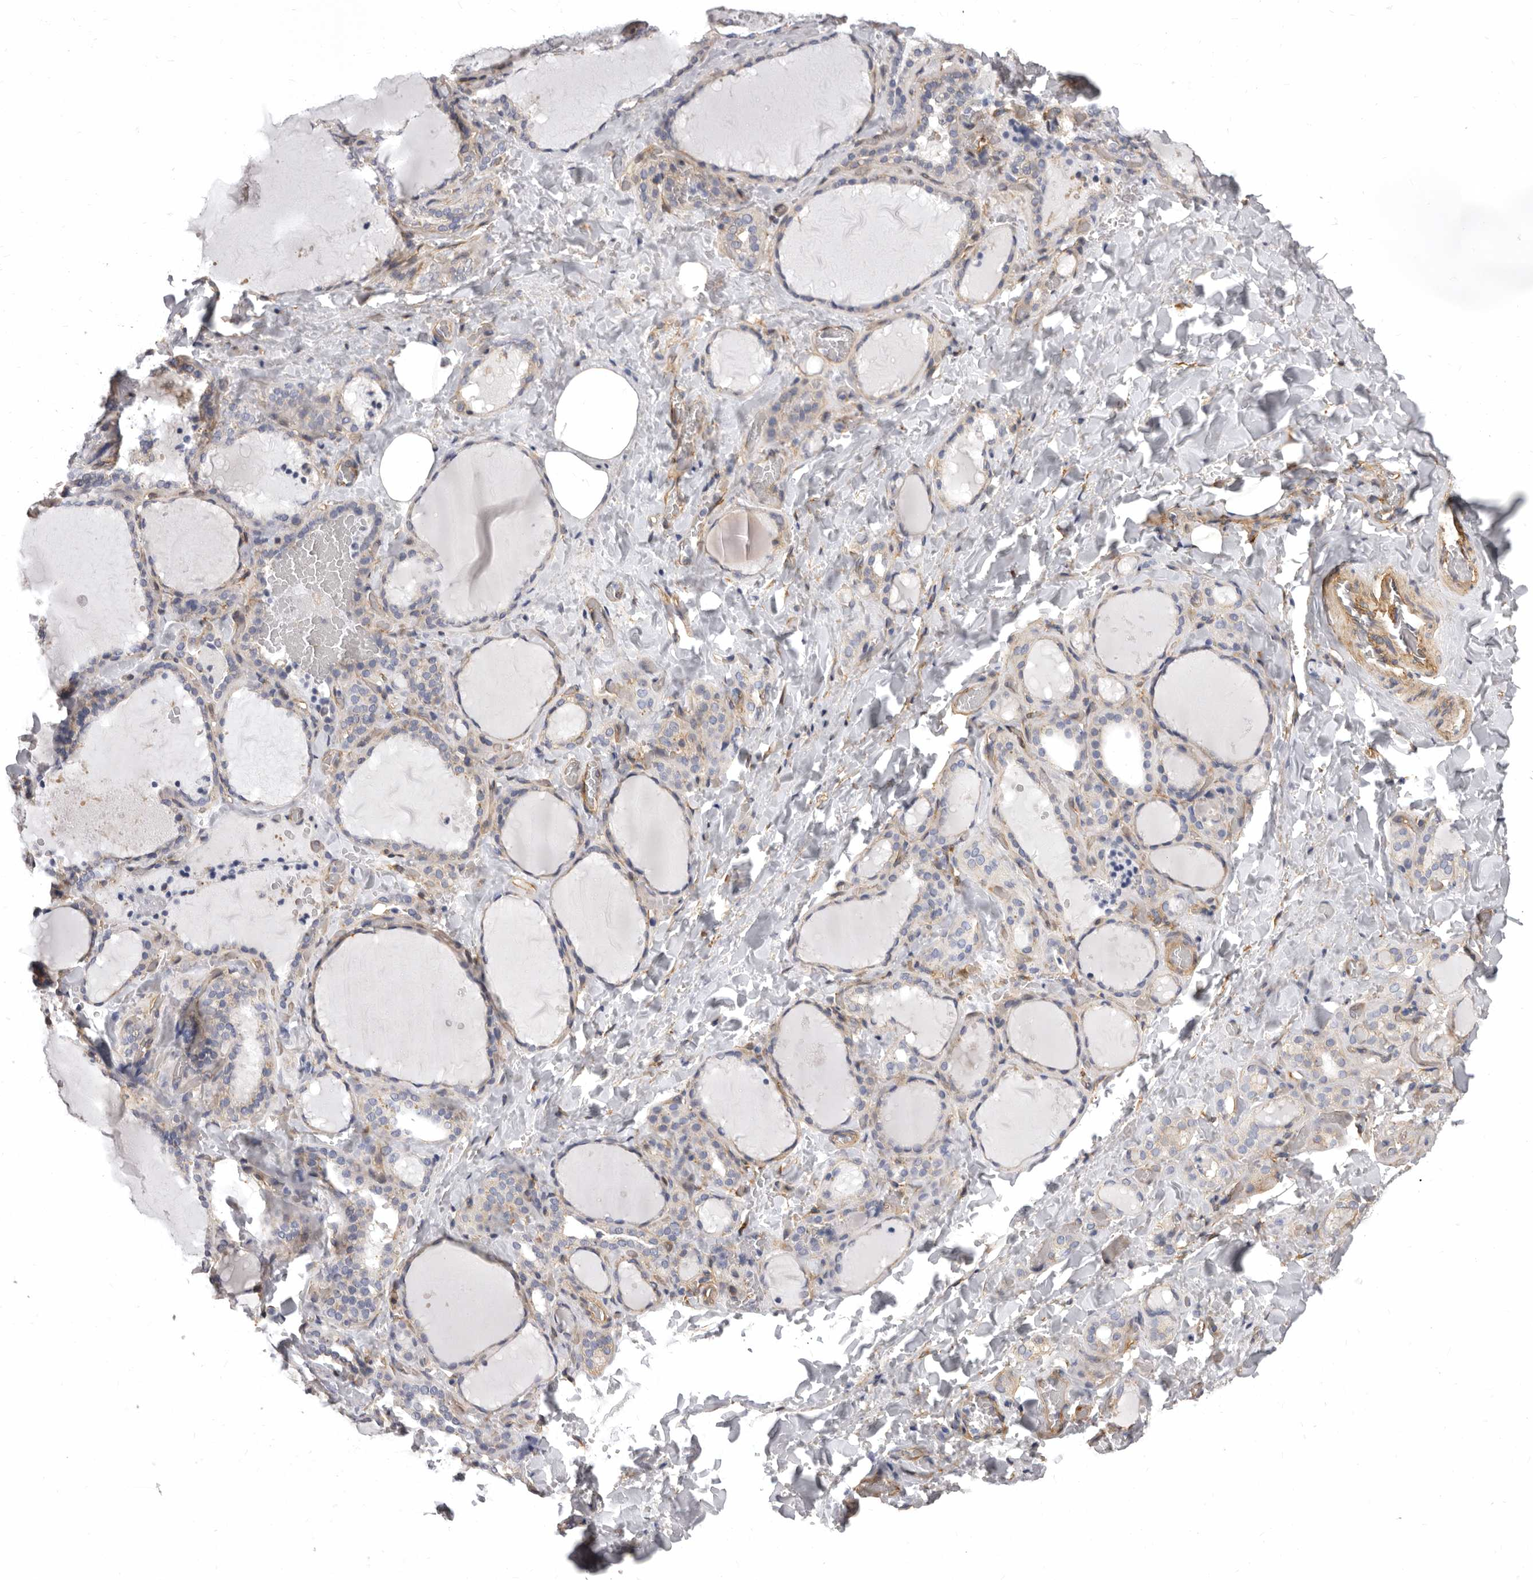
{"staining": {"intensity": "weak", "quantity": "25%-75%", "location": "cytoplasmic/membranous"}, "tissue": "thyroid gland", "cell_type": "Glandular cells", "image_type": "normal", "snomed": [{"axis": "morphology", "description": "Normal tissue, NOS"}, {"axis": "topography", "description": "Thyroid gland"}], "caption": "This histopathology image exhibits immunohistochemistry staining of benign human thyroid gland, with low weak cytoplasmic/membranous positivity in about 25%-75% of glandular cells.", "gene": "ENAH", "patient": {"sex": "female", "age": 22}}